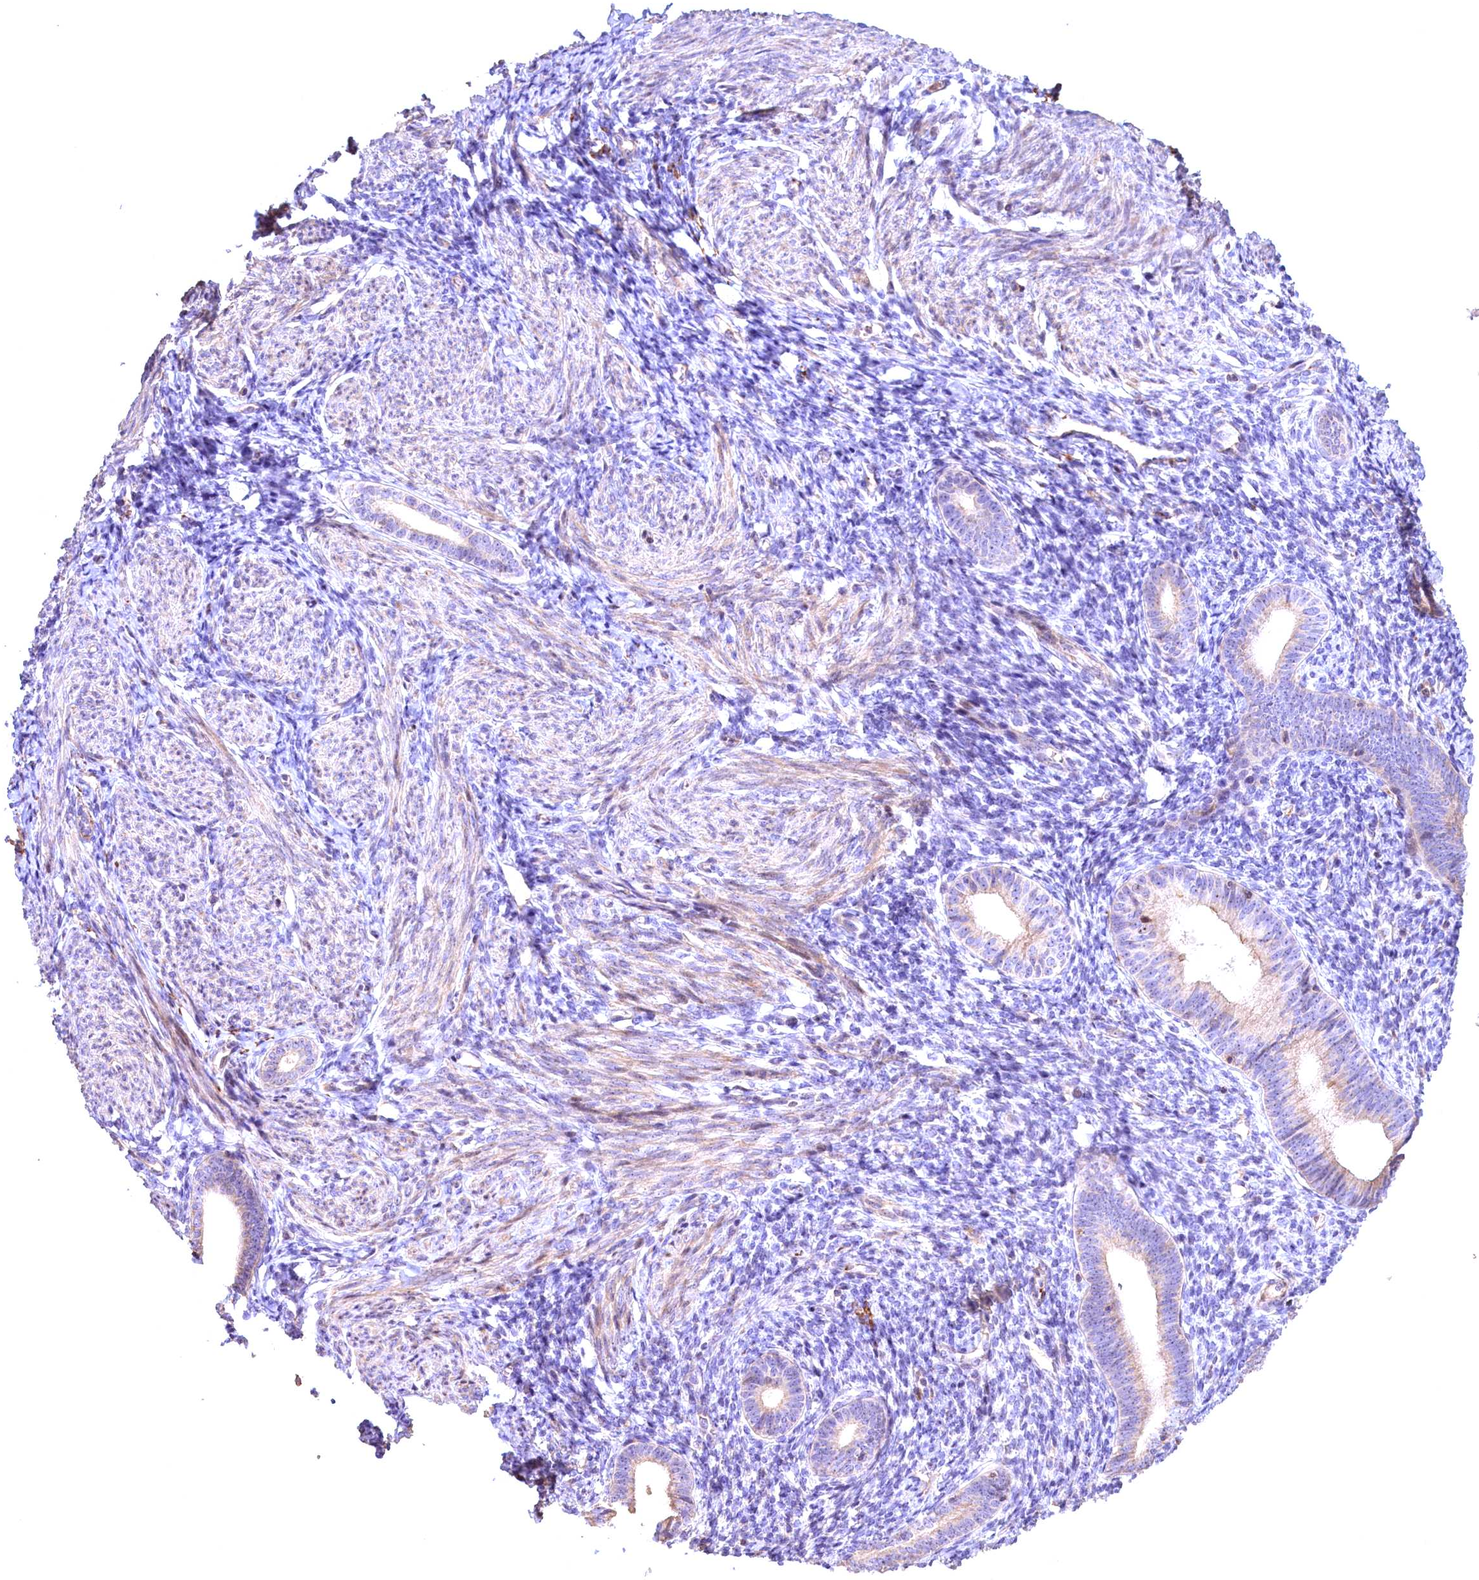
{"staining": {"intensity": "weak", "quantity": "<25%", "location": "cytoplasmic/membranous"}, "tissue": "endometrium", "cell_type": "Cells in endometrial stroma", "image_type": "normal", "snomed": [{"axis": "morphology", "description": "Normal tissue, NOS"}, {"axis": "morphology", "description": "Adenocarcinoma, NOS"}, {"axis": "topography", "description": "Endometrium"}], "caption": "Endometrium was stained to show a protein in brown. There is no significant expression in cells in endometrial stroma. (DAB (3,3'-diaminobenzidine) immunohistochemistry (IHC), high magnification).", "gene": "FUZ", "patient": {"sex": "female", "age": 57}}